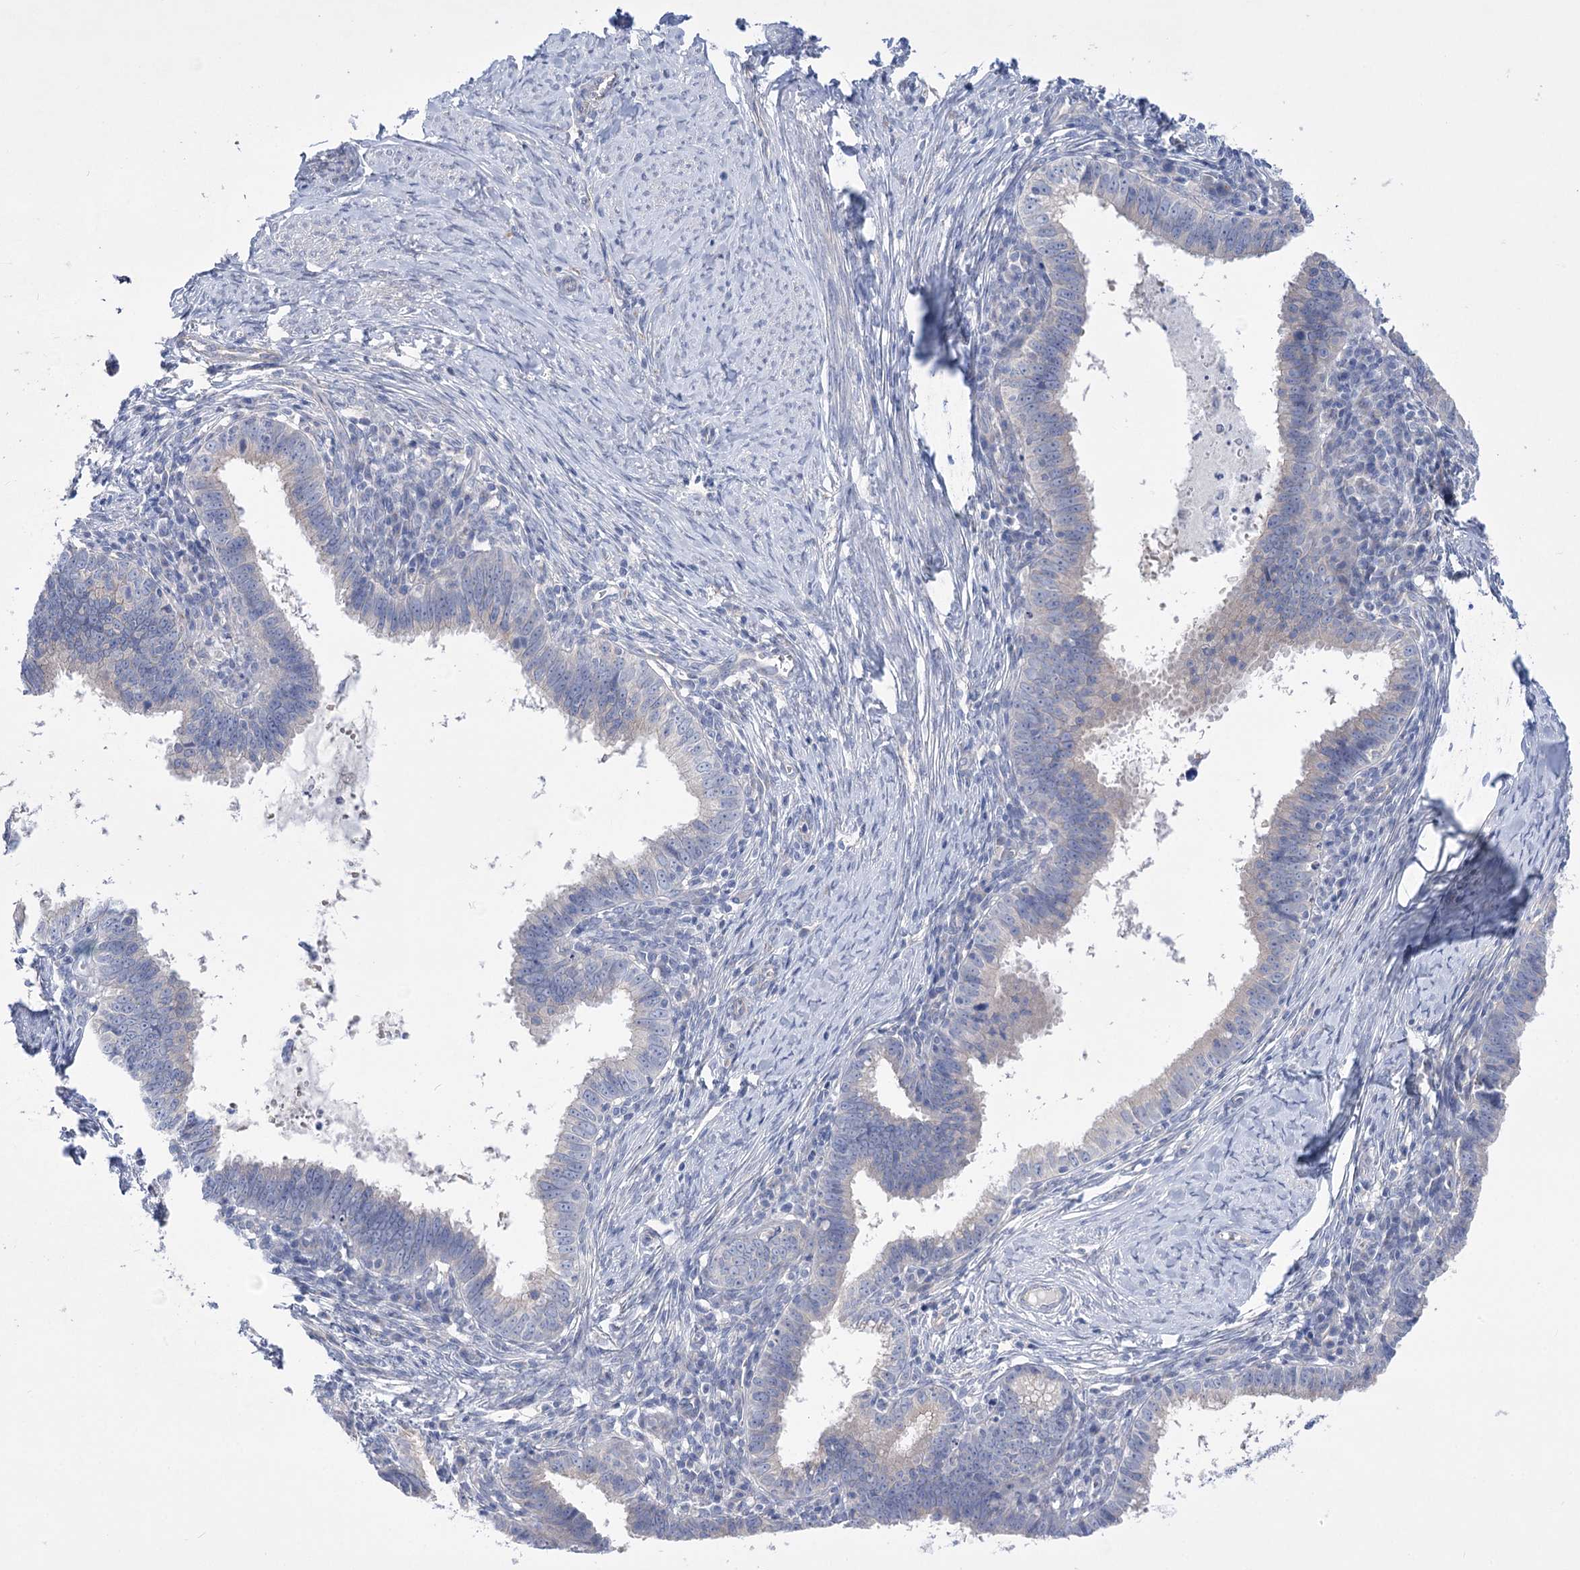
{"staining": {"intensity": "weak", "quantity": "<25%", "location": "cytoplasmic/membranous"}, "tissue": "cervical cancer", "cell_type": "Tumor cells", "image_type": "cancer", "snomed": [{"axis": "morphology", "description": "Adenocarcinoma, NOS"}, {"axis": "topography", "description": "Cervix"}], "caption": "This is an immunohistochemistry (IHC) micrograph of cervical cancer. There is no positivity in tumor cells.", "gene": "LRRC34", "patient": {"sex": "female", "age": 36}}